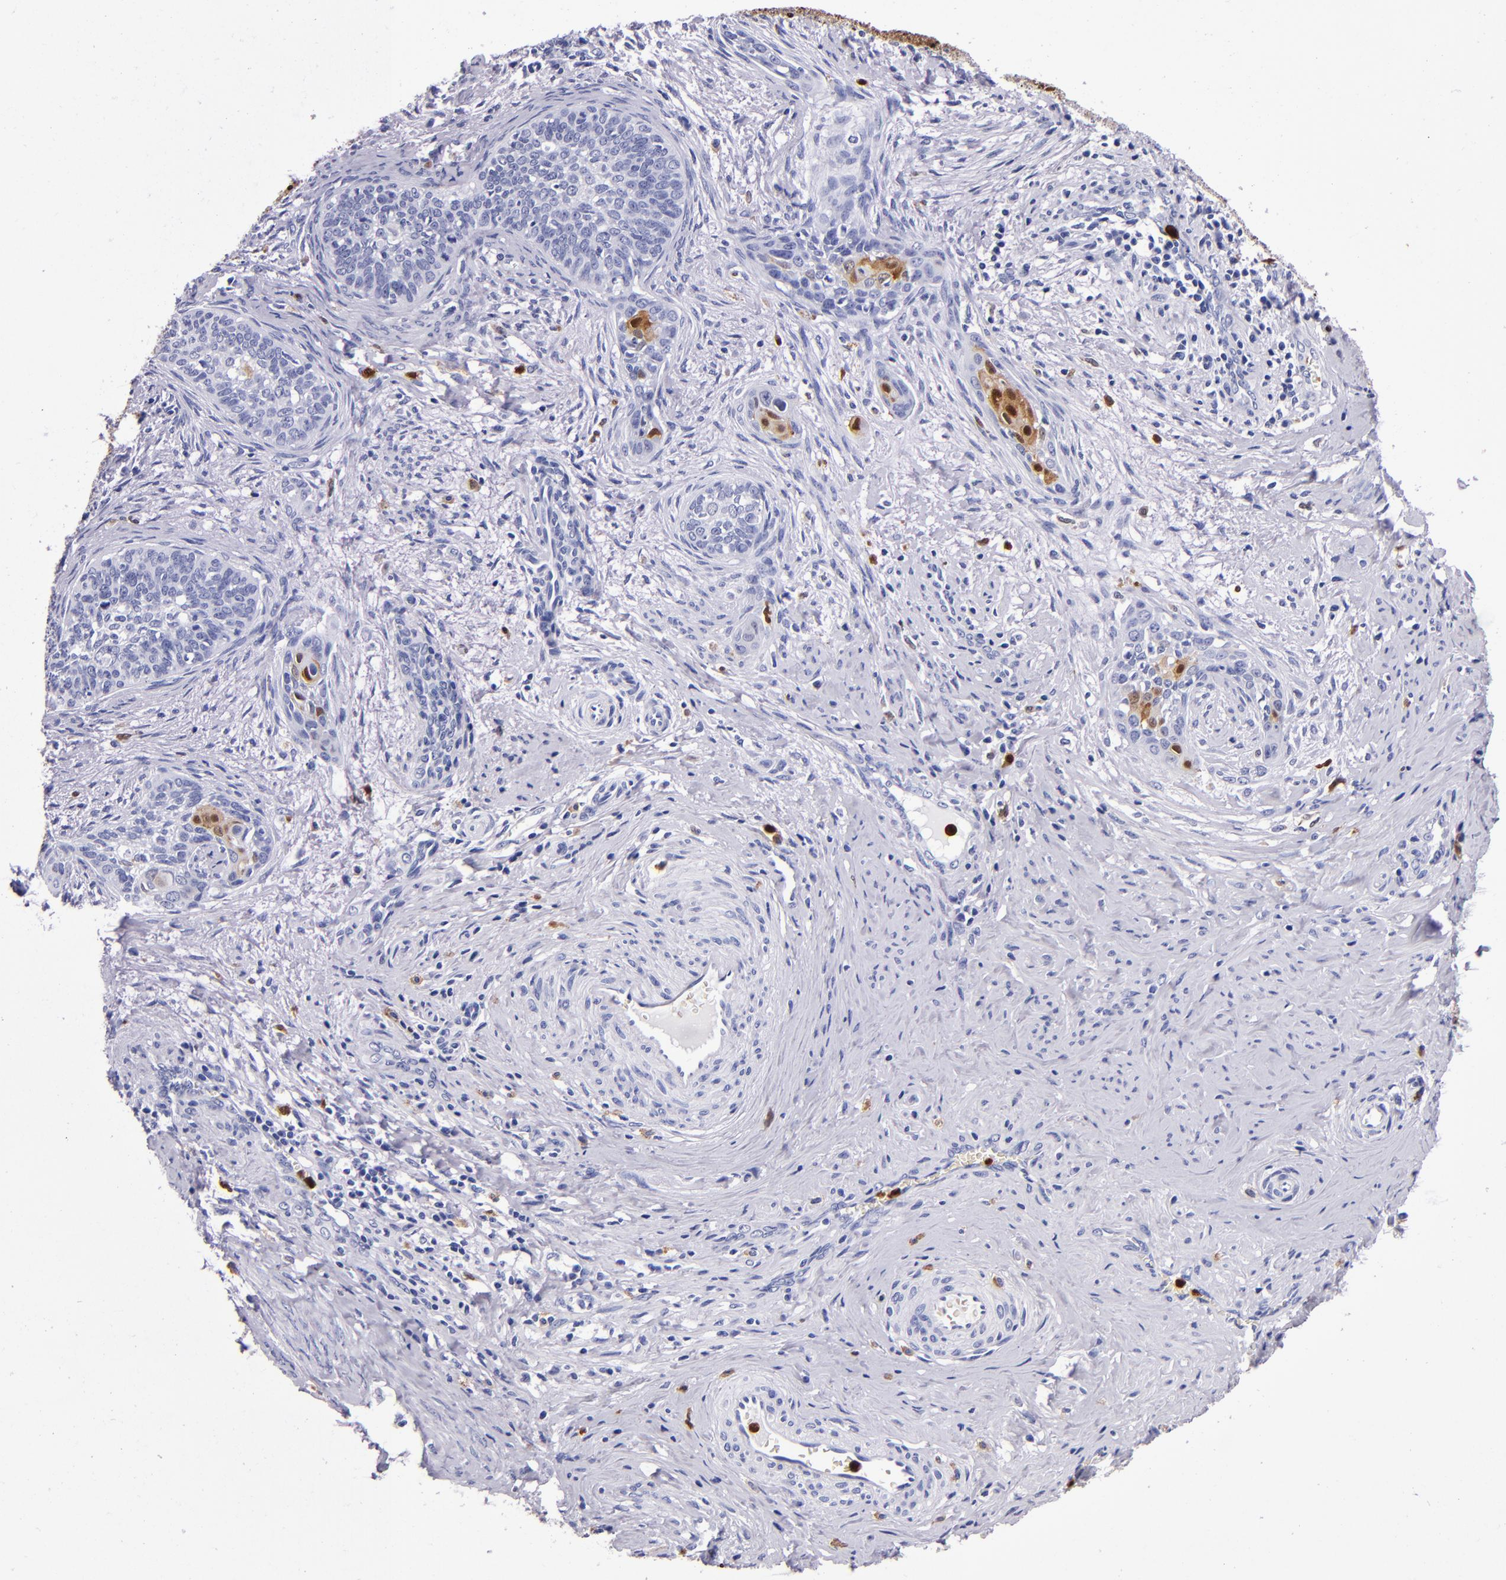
{"staining": {"intensity": "strong", "quantity": "<25%", "location": "cytoplasmic/membranous,nuclear"}, "tissue": "cervical cancer", "cell_type": "Tumor cells", "image_type": "cancer", "snomed": [{"axis": "morphology", "description": "Squamous cell carcinoma, NOS"}, {"axis": "topography", "description": "Cervix"}], "caption": "Immunohistochemical staining of cervical squamous cell carcinoma shows medium levels of strong cytoplasmic/membranous and nuclear positivity in approximately <25% of tumor cells. (Brightfield microscopy of DAB IHC at high magnification).", "gene": "S100A8", "patient": {"sex": "female", "age": 33}}